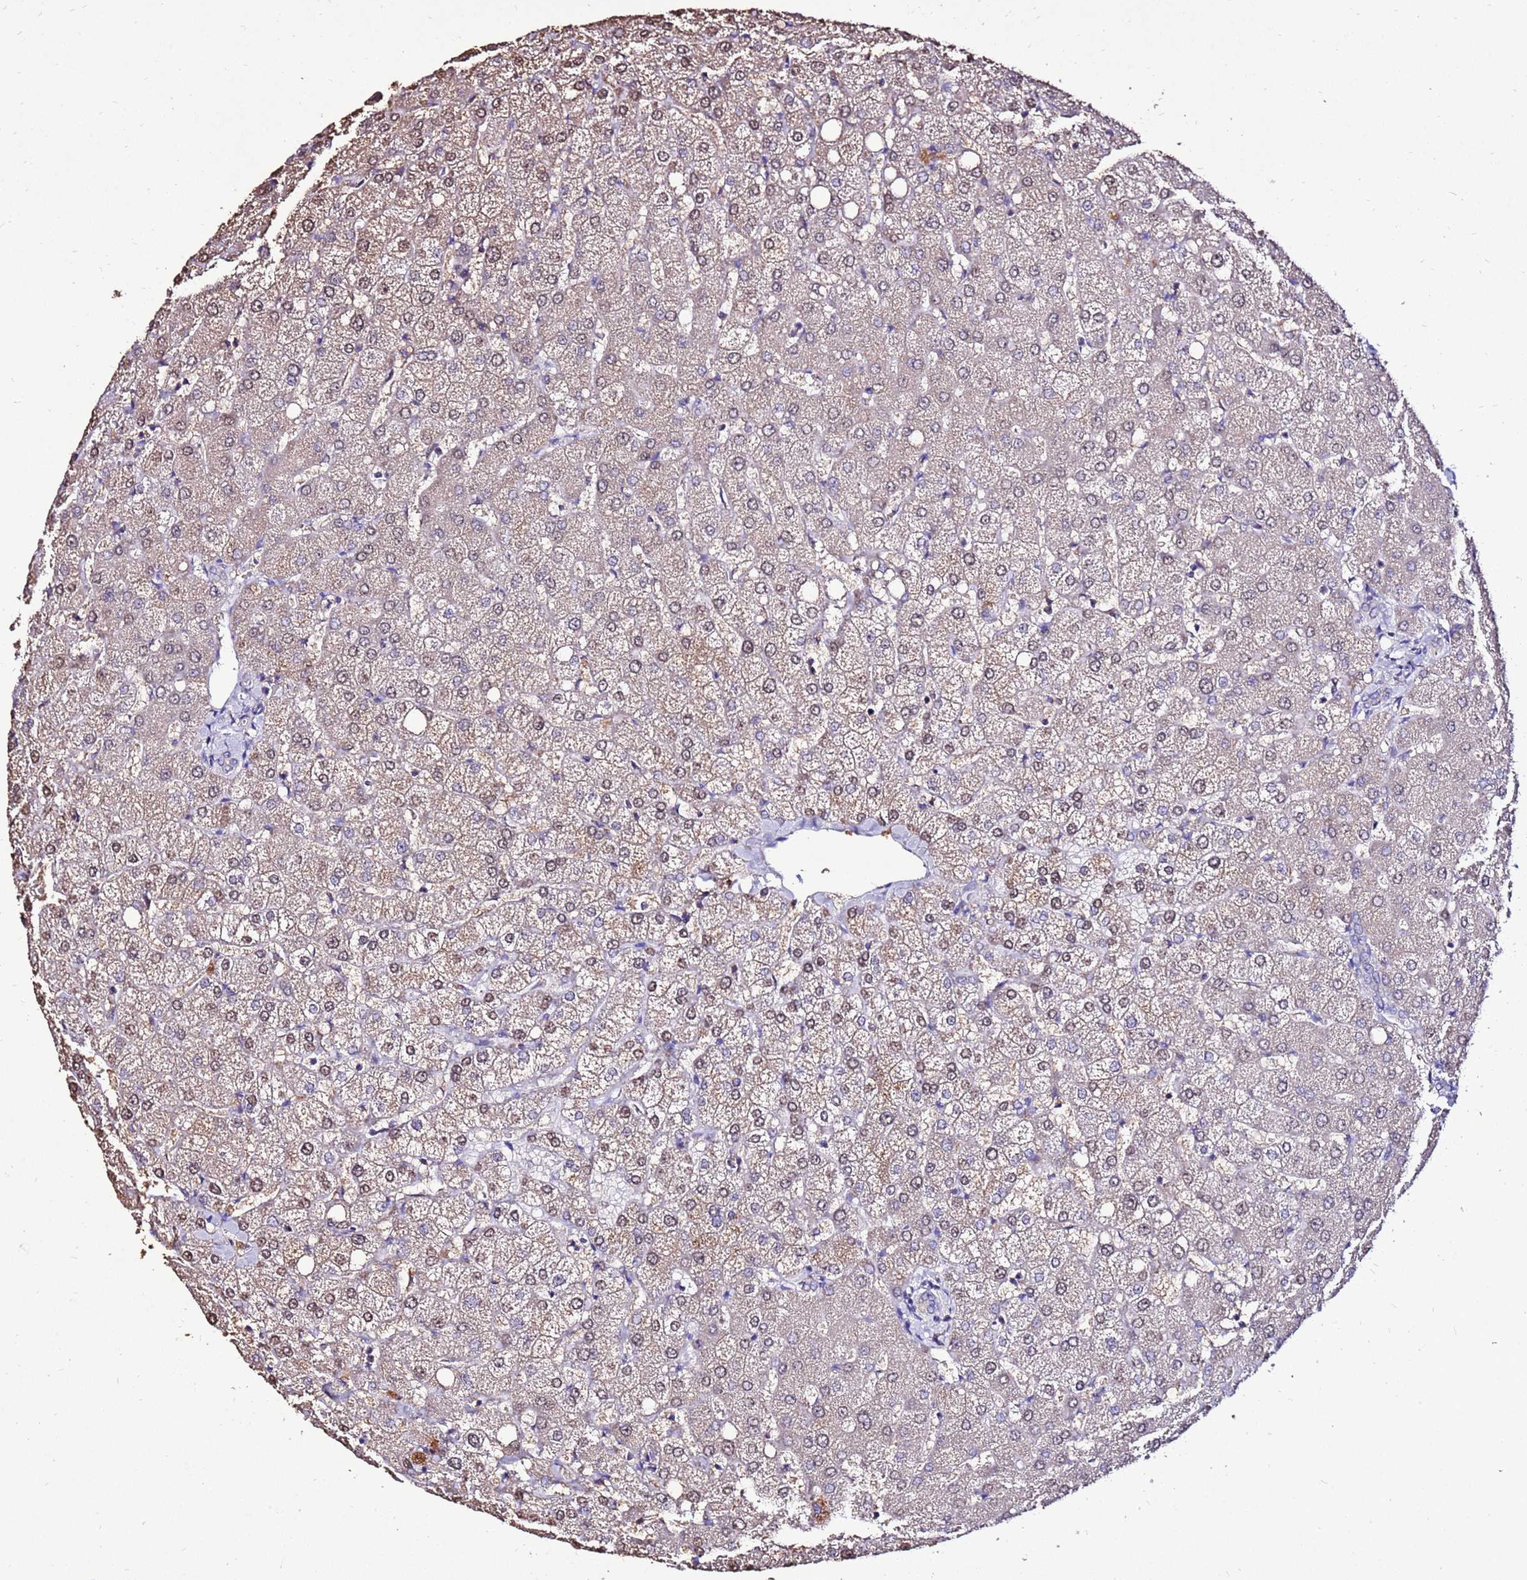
{"staining": {"intensity": "negative", "quantity": "none", "location": "none"}, "tissue": "liver", "cell_type": "Cholangiocytes", "image_type": "normal", "snomed": [{"axis": "morphology", "description": "Normal tissue, NOS"}, {"axis": "topography", "description": "Liver"}], "caption": "The histopathology image demonstrates no significant staining in cholangiocytes of liver. The staining is performed using DAB brown chromogen with nuclei counter-stained in using hematoxylin.", "gene": "TMEM106C", "patient": {"sex": "female", "age": 54}}